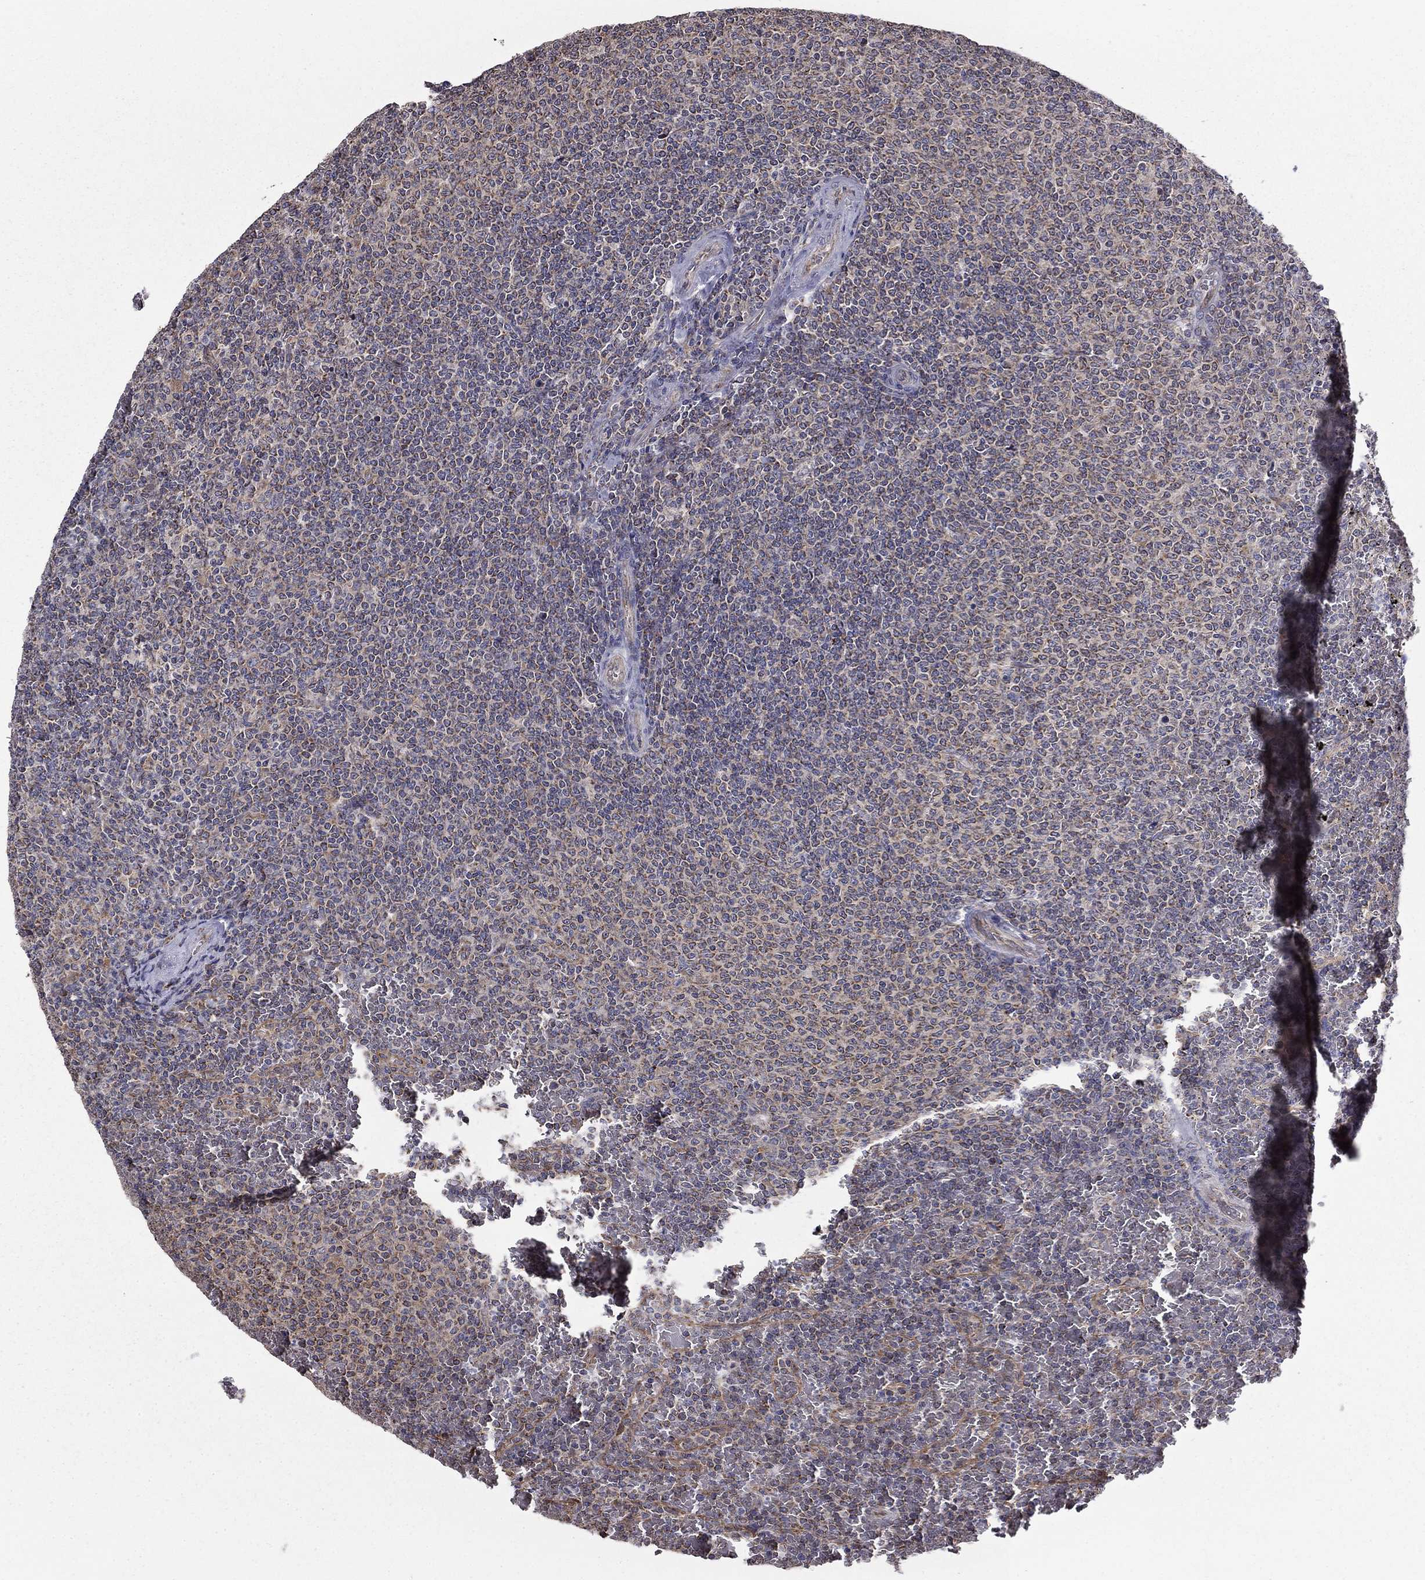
{"staining": {"intensity": "negative", "quantity": "none", "location": "none"}, "tissue": "lymphoma", "cell_type": "Tumor cells", "image_type": "cancer", "snomed": [{"axis": "morphology", "description": "Malignant lymphoma, non-Hodgkin's type, Low grade"}, {"axis": "topography", "description": "Spleen"}], "caption": "This is a photomicrograph of immunohistochemistry (IHC) staining of lymphoma, which shows no staining in tumor cells. (DAB (3,3'-diaminobenzidine) immunohistochemistry (IHC), high magnification).", "gene": "NKIRAS1", "patient": {"sex": "female", "age": 77}}